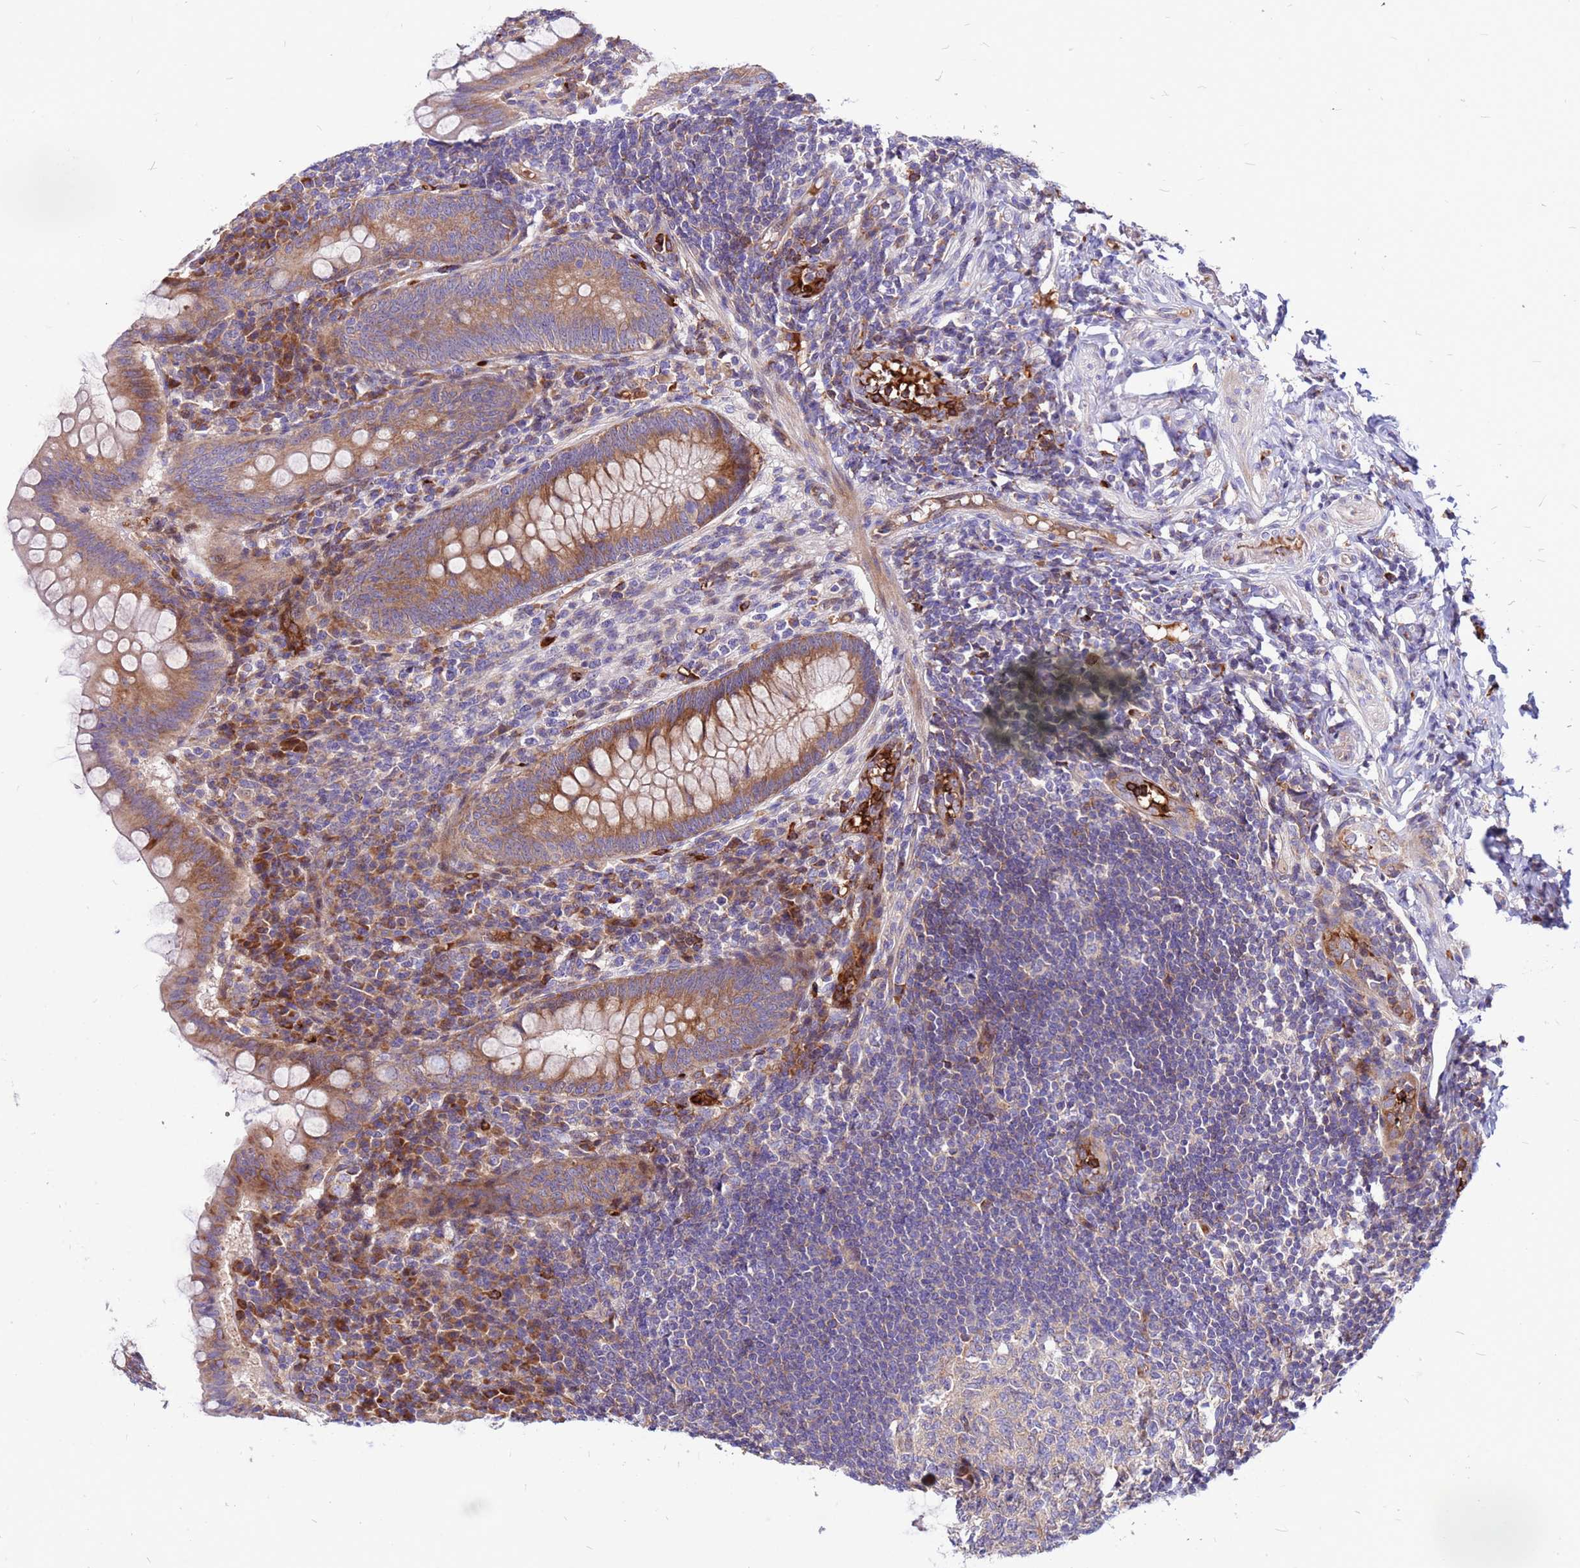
{"staining": {"intensity": "moderate", "quantity": ">75%", "location": "cytoplasmic/membranous"}, "tissue": "appendix", "cell_type": "Glandular cells", "image_type": "normal", "snomed": [{"axis": "morphology", "description": "Normal tissue, NOS"}, {"axis": "topography", "description": "Appendix"}], "caption": "The photomicrograph shows immunohistochemical staining of benign appendix. There is moderate cytoplasmic/membranous positivity is identified in approximately >75% of glandular cells.", "gene": "ZNF669", "patient": {"sex": "female", "age": 33}}